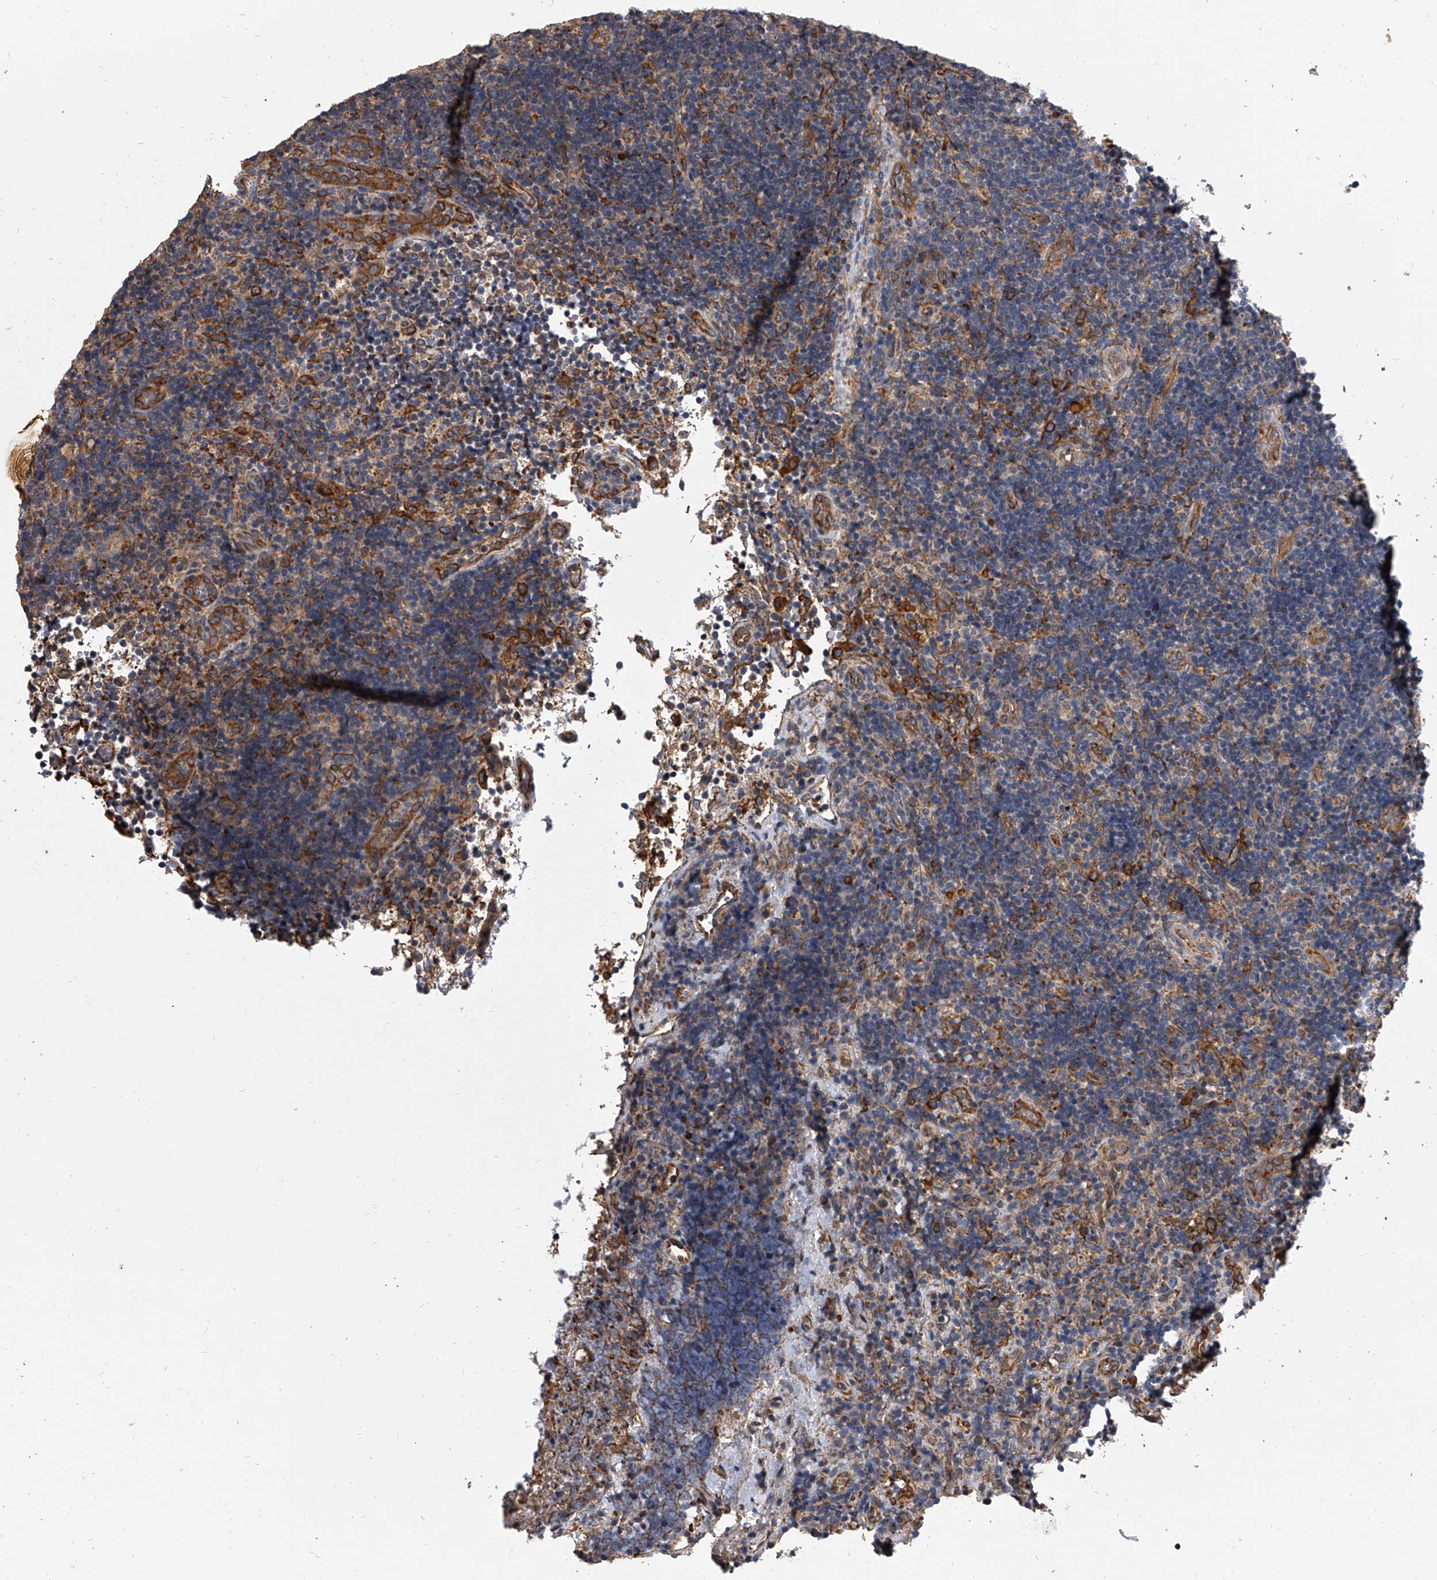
{"staining": {"intensity": "negative", "quantity": "none", "location": "none"}, "tissue": "lymph node", "cell_type": "Germinal center cells", "image_type": "normal", "snomed": [{"axis": "morphology", "description": "Normal tissue, NOS"}, {"axis": "topography", "description": "Lymph node"}], "caption": "Human lymph node stained for a protein using immunohistochemistry shows no staining in germinal center cells.", "gene": "EXOC4", "patient": {"sex": "female", "age": 22}}